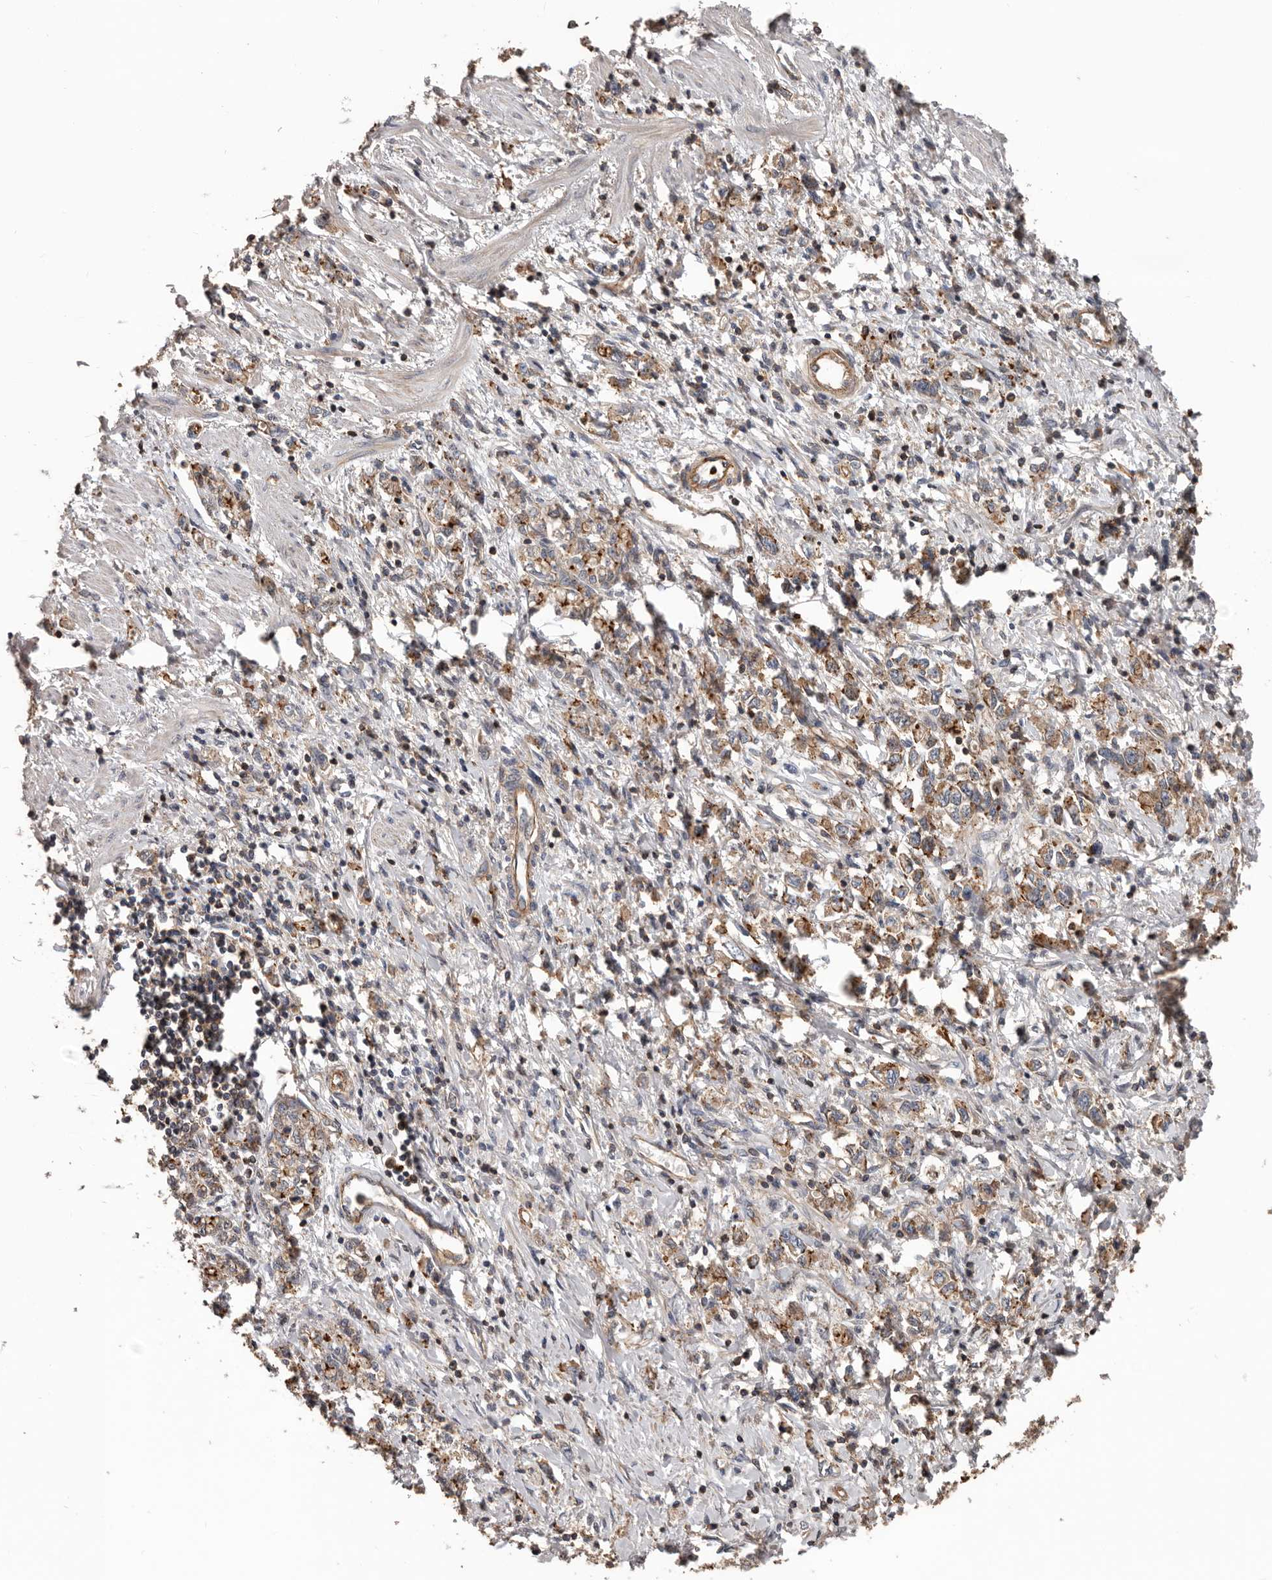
{"staining": {"intensity": "moderate", "quantity": ">75%", "location": "cytoplasmic/membranous"}, "tissue": "stomach cancer", "cell_type": "Tumor cells", "image_type": "cancer", "snomed": [{"axis": "morphology", "description": "Adenocarcinoma, NOS"}, {"axis": "topography", "description": "Stomach"}], "caption": "Immunohistochemistry (IHC) of human stomach adenocarcinoma displays medium levels of moderate cytoplasmic/membranous expression in approximately >75% of tumor cells.", "gene": "PNRC2", "patient": {"sex": "female", "age": 76}}